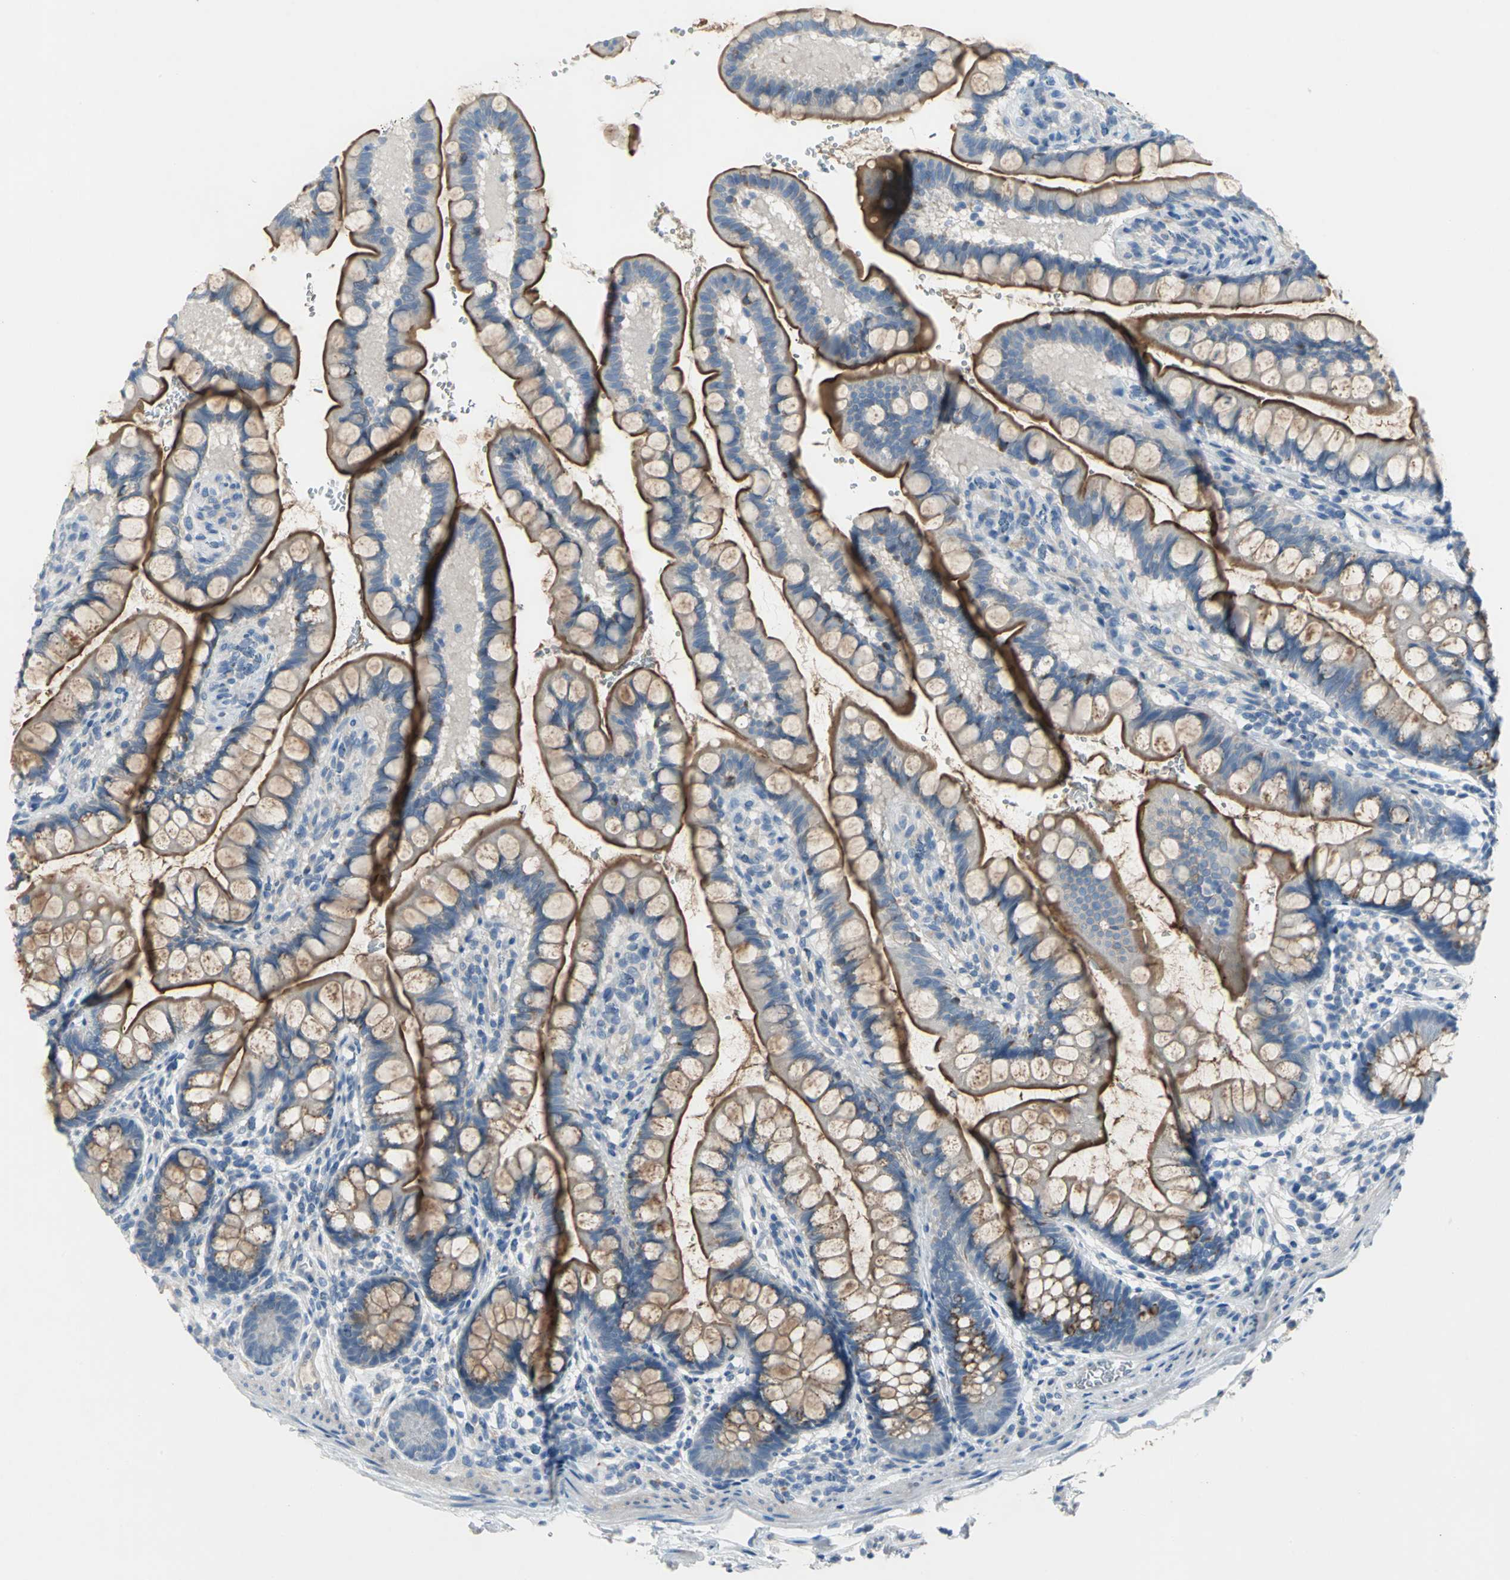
{"staining": {"intensity": "moderate", "quantity": "25%-75%", "location": "cytoplasmic/membranous"}, "tissue": "small intestine", "cell_type": "Glandular cells", "image_type": "normal", "snomed": [{"axis": "morphology", "description": "Normal tissue, NOS"}, {"axis": "topography", "description": "Small intestine"}], "caption": "Immunohistochemical staining of normal human small intestine displays 25%-75% levels of moderate cytoplasmic/membranous protein staining in approximately 25%-75% of glandular cells. The staining is performed using DAB brown chromogen to label protein expression. The nuclei are counter-stained blue using hematoxylin.", "gene": "PTGDS", "patient": {"sex": "female", "age": 58}}